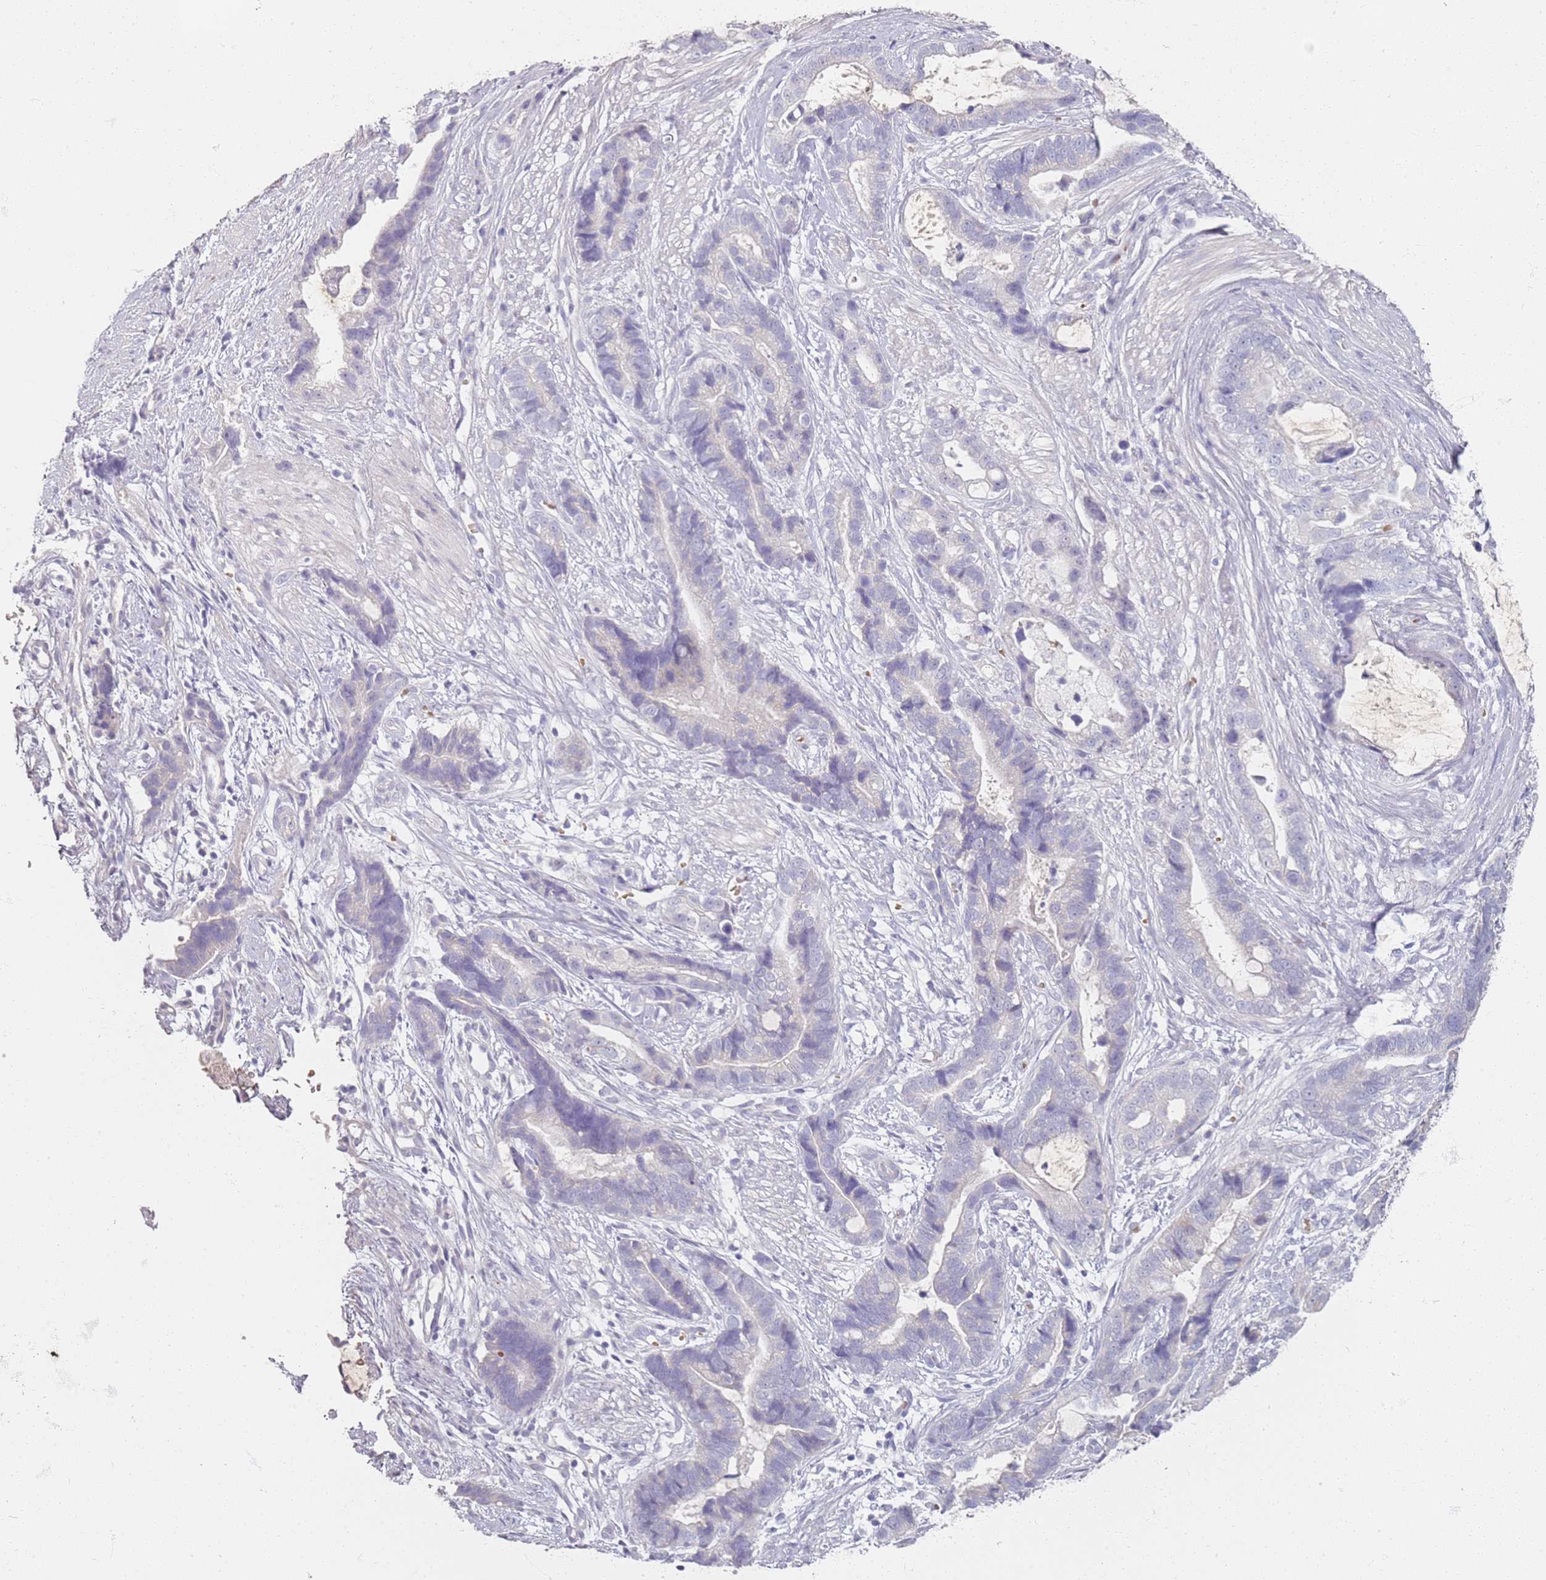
{"staining": {"intensity": "negative", "quantity": "none", "location": "none"}, "tissue": "stomach cancer", "cell_type": "Tumor cells", "image_type": "cancer", "snomed": [{"axis": "morphology", "description": "Adenocarcinoma, NOS"}, {"axis": "topography", "description": "Stomach"}], "caption": "A high-resolution micrograph shows immunohistochemistry staining of stomach adenocarcinoma, which reveals no significant positivity in tumor cells.", "gene": "CD40LG", "patient": {"sex": "male", "age": 55}}